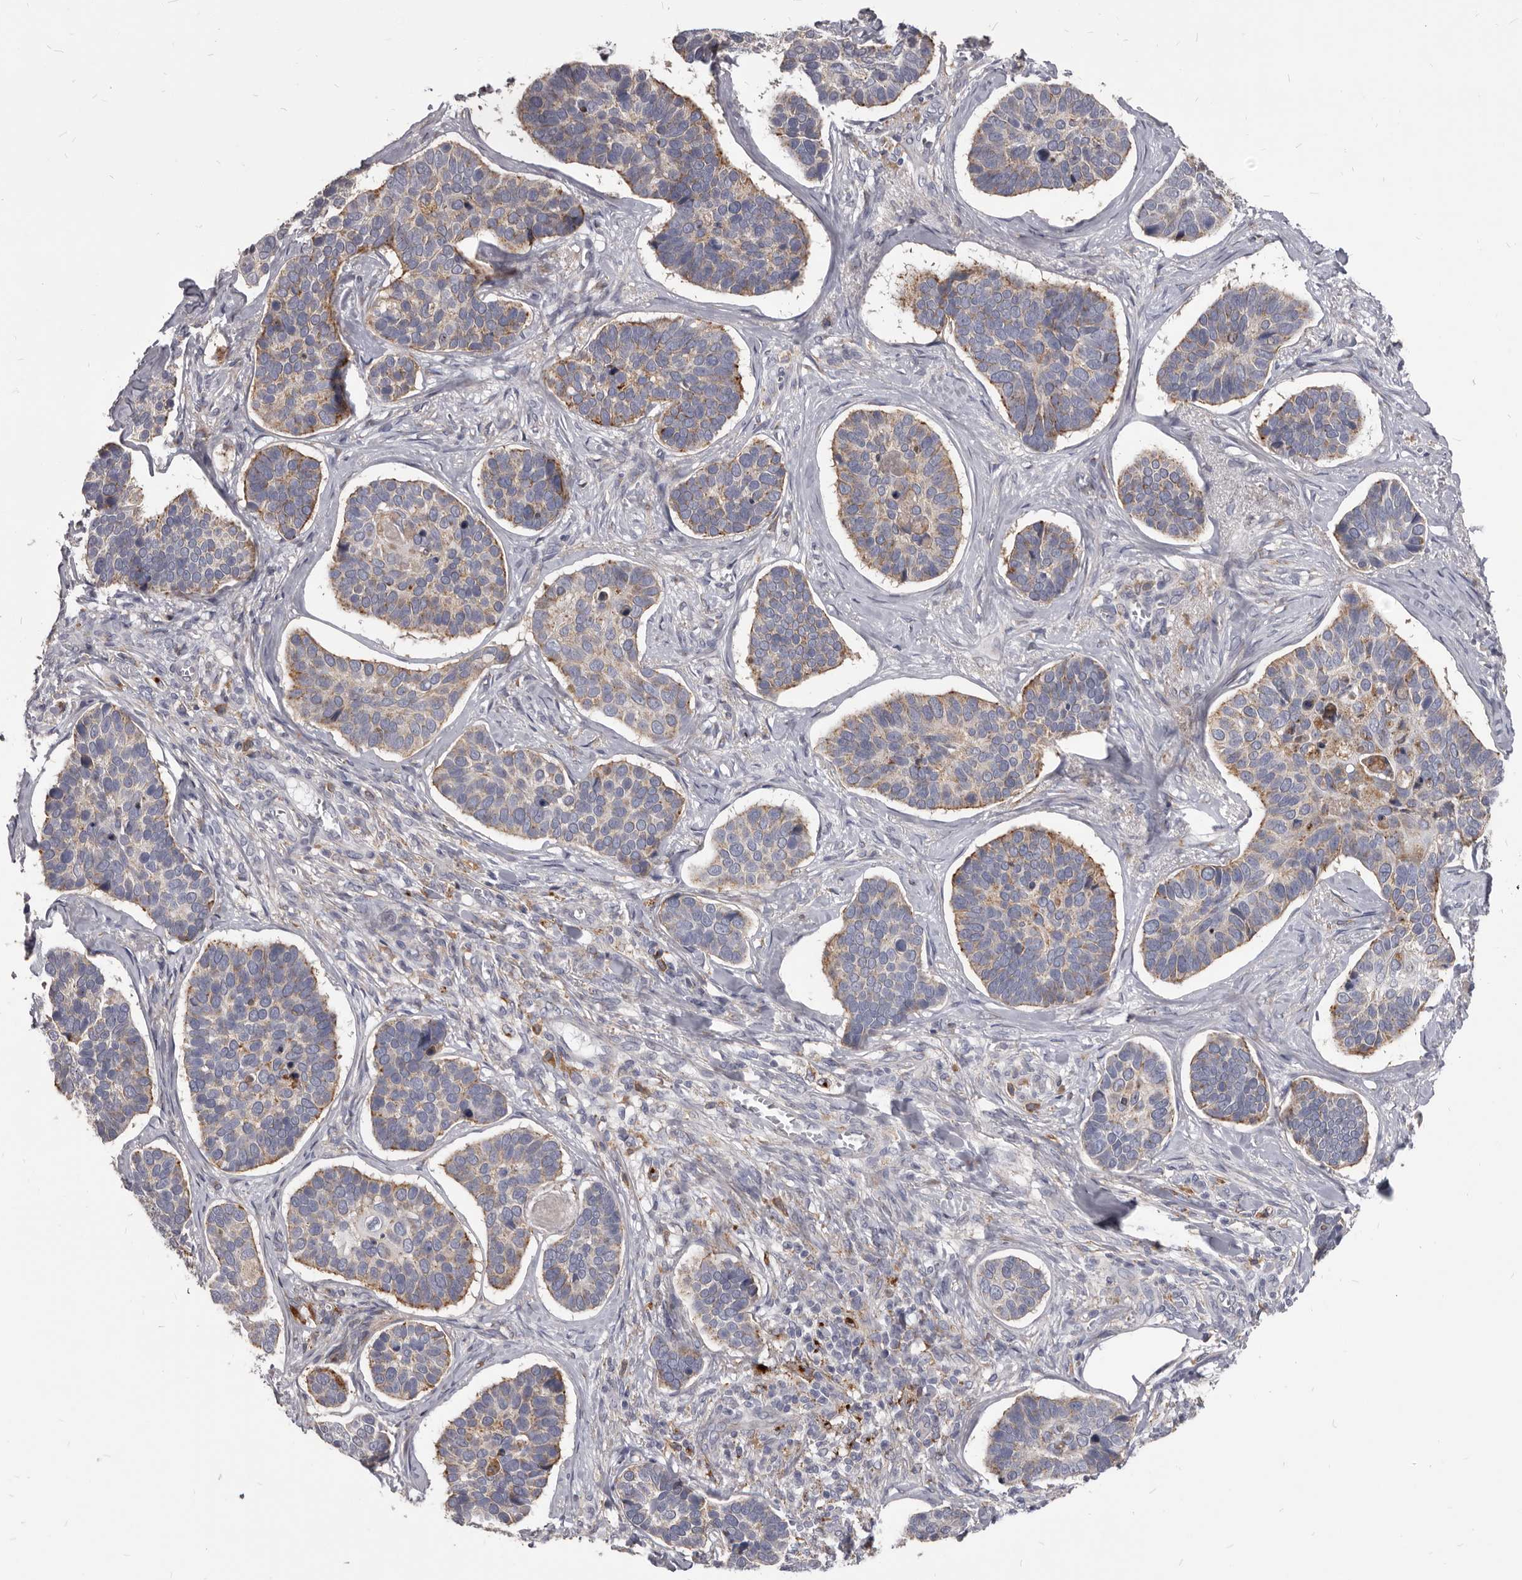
{"staining": {"intensity": "weak", "quantity": "25%-75%", "location": "cytoplasmic/membranous"}, "tissue": "skin cancer", "cell_type": "Tumor cells", "image_type": "cancer", "snomed": [{"axis": "morphology", "description": "Basal cell carcinoma"}, {"axis": "topography", "description": "Skin"}], "caption": "Skin basal cell carcinoma stained for a protein (brown) shows weak cytoplasmic/membranous positive staining in about 25%-75% of tumor cells.", "gene": "PI4K2A", "patient": {"sex": "male", "age": 62}}